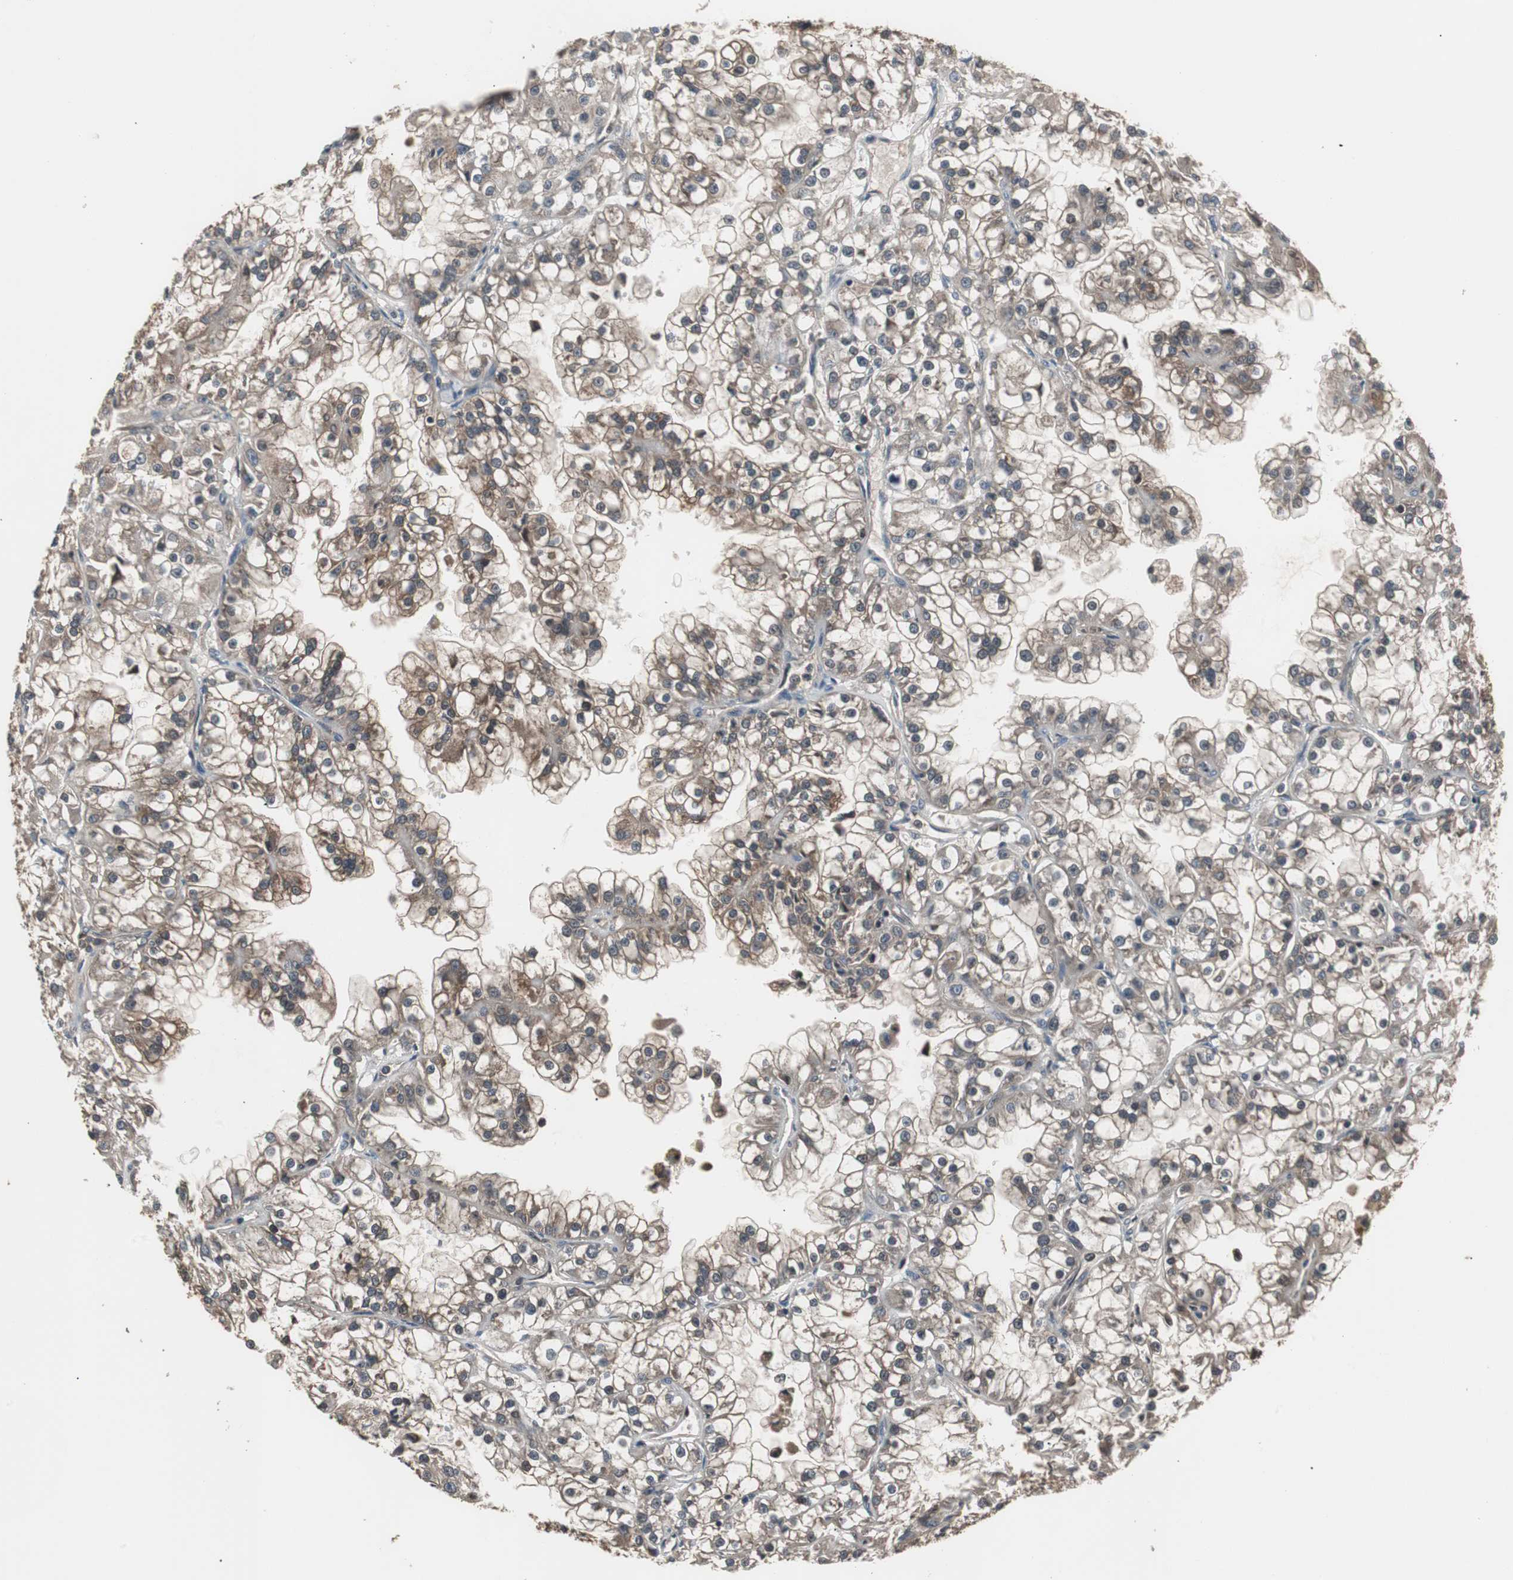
{"staining": {"intensity": "moderate", "quantity": ">75%", "location": "cytoplasmic/membranous"}, "tissue": "renal cancer", "cell_type": "Tumor cells", "image_type": "cancer", "snomed": [{"axis": "morphology", "description": "Adenocarcinoma, NOS"}, {"axis": "topography", "description": "Kidney"}], "caption": "Renal cancer stained with a protein marker reveals moderate staining in tumor cells.", "gene": "CAPNS1", "patient": {"sex": "female", "age": 52}}